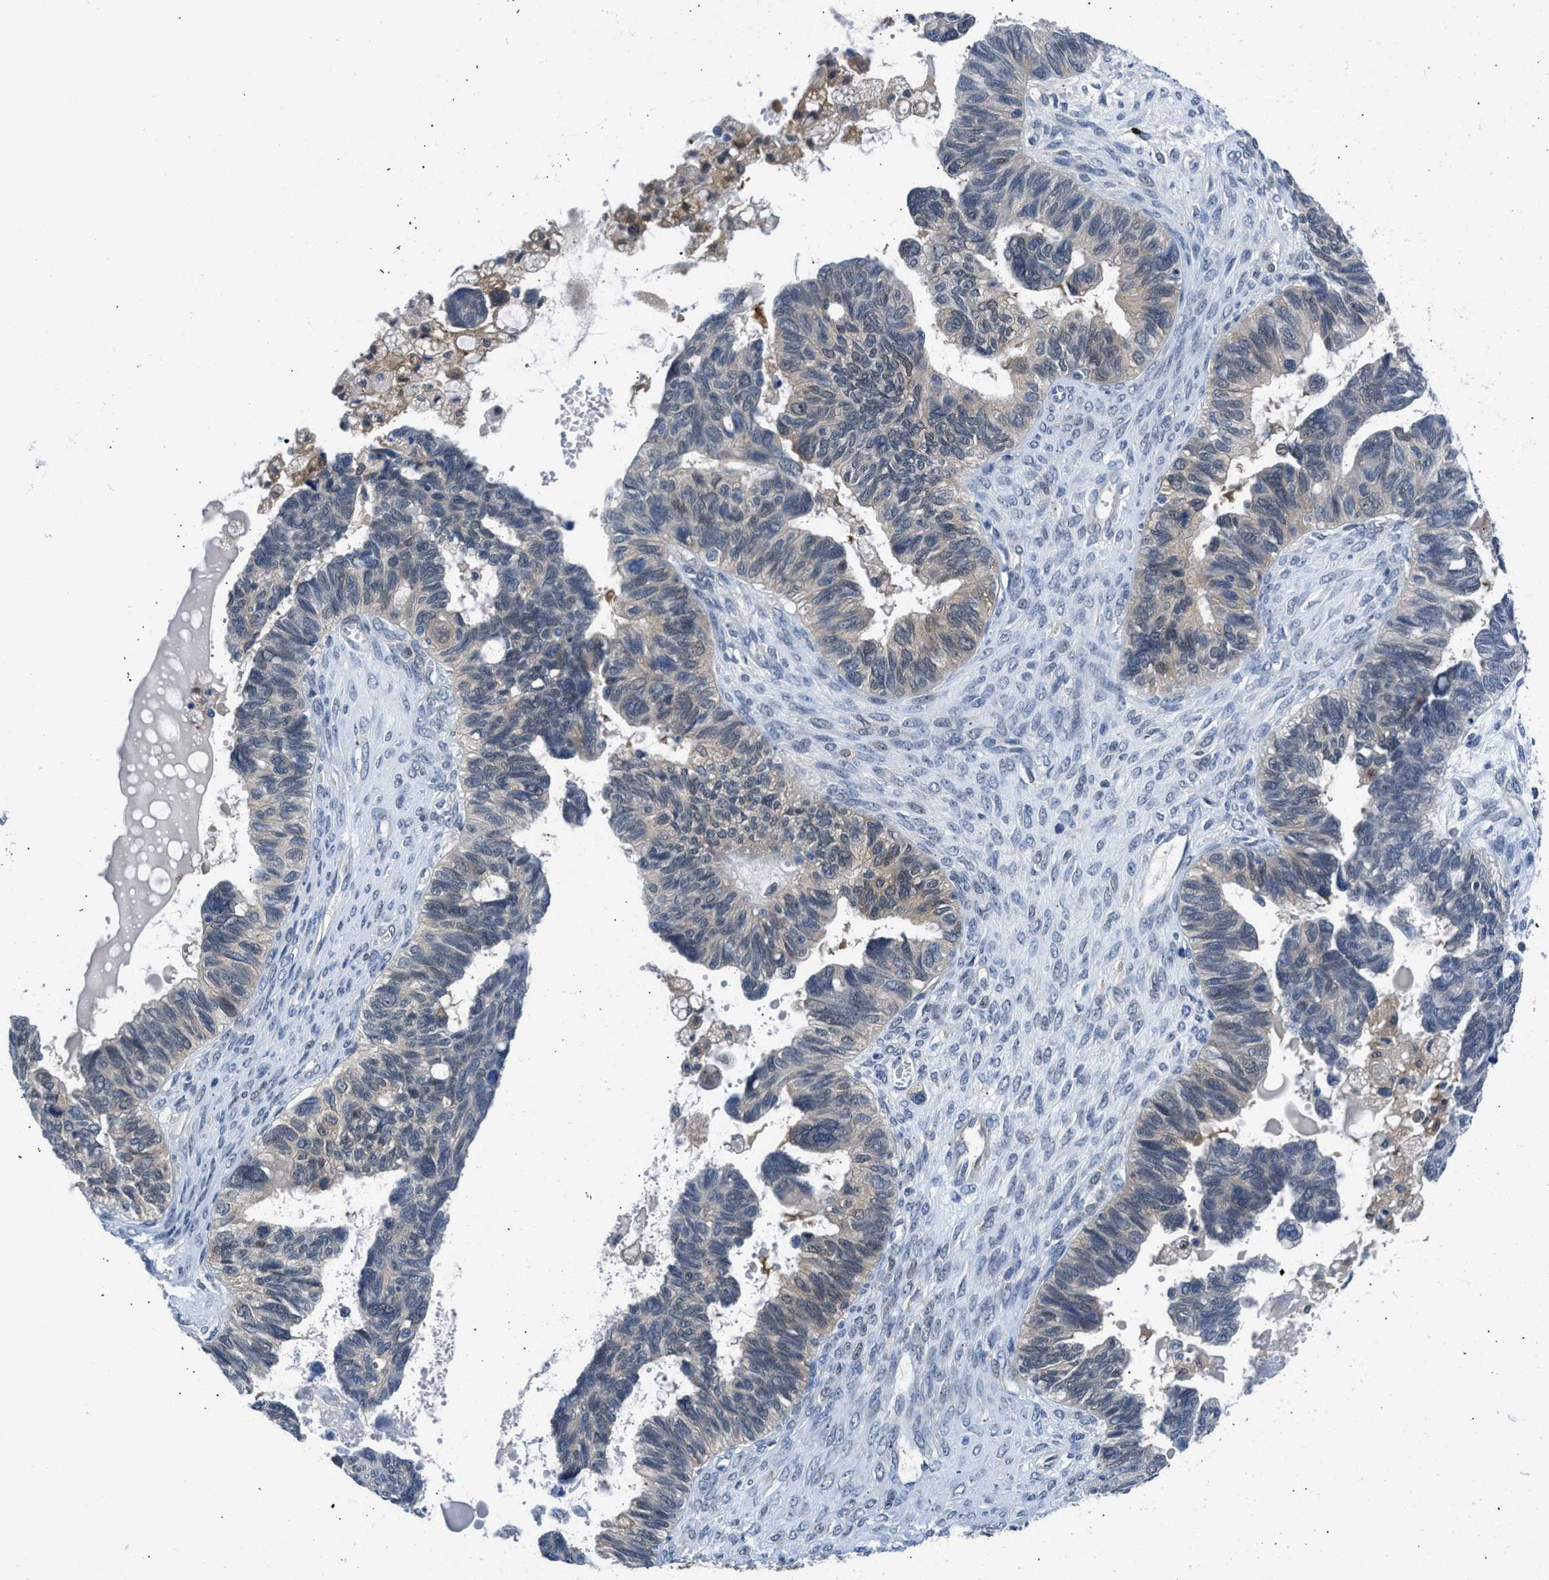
{"staining": {"intensity": "negative", "quantity": "none", "location": "none"}, "tissue": "ovarian cancer", "cell_type": "Tumor cells", "image_type": "cancer", "snomed": [{"axis": "morphology", "description": "Cystadenocarcinoma, serous, NOS"}, {"axis": "topography", "description": "Ovary"}], "caption": "Ovarian cancer was stained to show a protein in brown. There is no significant expression in tumor cells. (DAB (3,3'-diaminobenzidine) immunohistochemistry (IHC), high magnification).", "gene": "CBR1", "patient": {"sex": "female", "age": 79}}